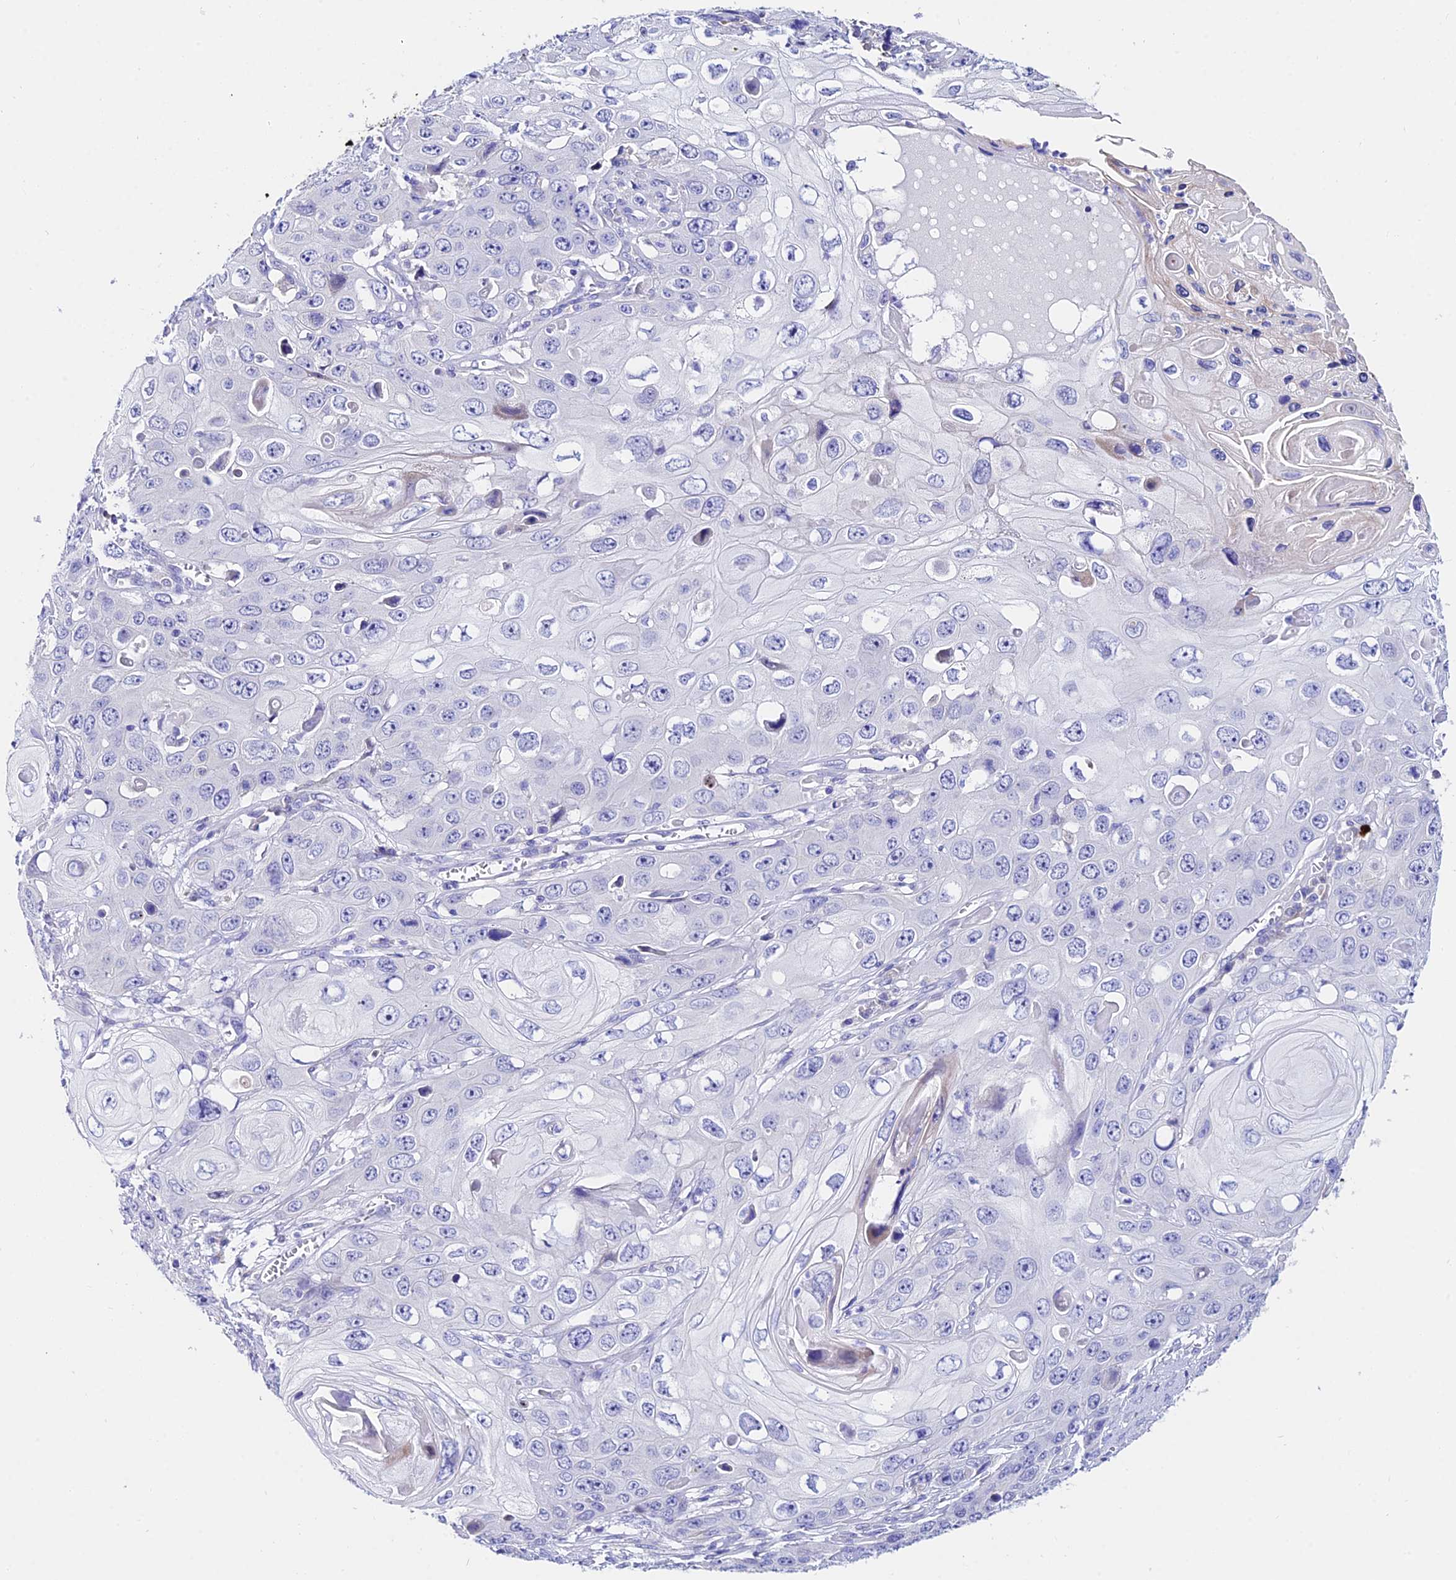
{"staining": {"intensity": "negative", "quantity": "none", "location": "none"}, "tissue": "skin cancer", "cell_type": "Tumor cells", "image_type": "cancer", "snomed": [{"axis": "morphology", "description": "Squamous cell carcinoma, NOS"}, {"axis": "topography", "description": "Skin"}], "caption": "Skin cancer was stained to show a protein in brown. There is no significant positivity in tumor cells.", "gene": "CEP41", "patient": {"sex": "male", "age": 55}}